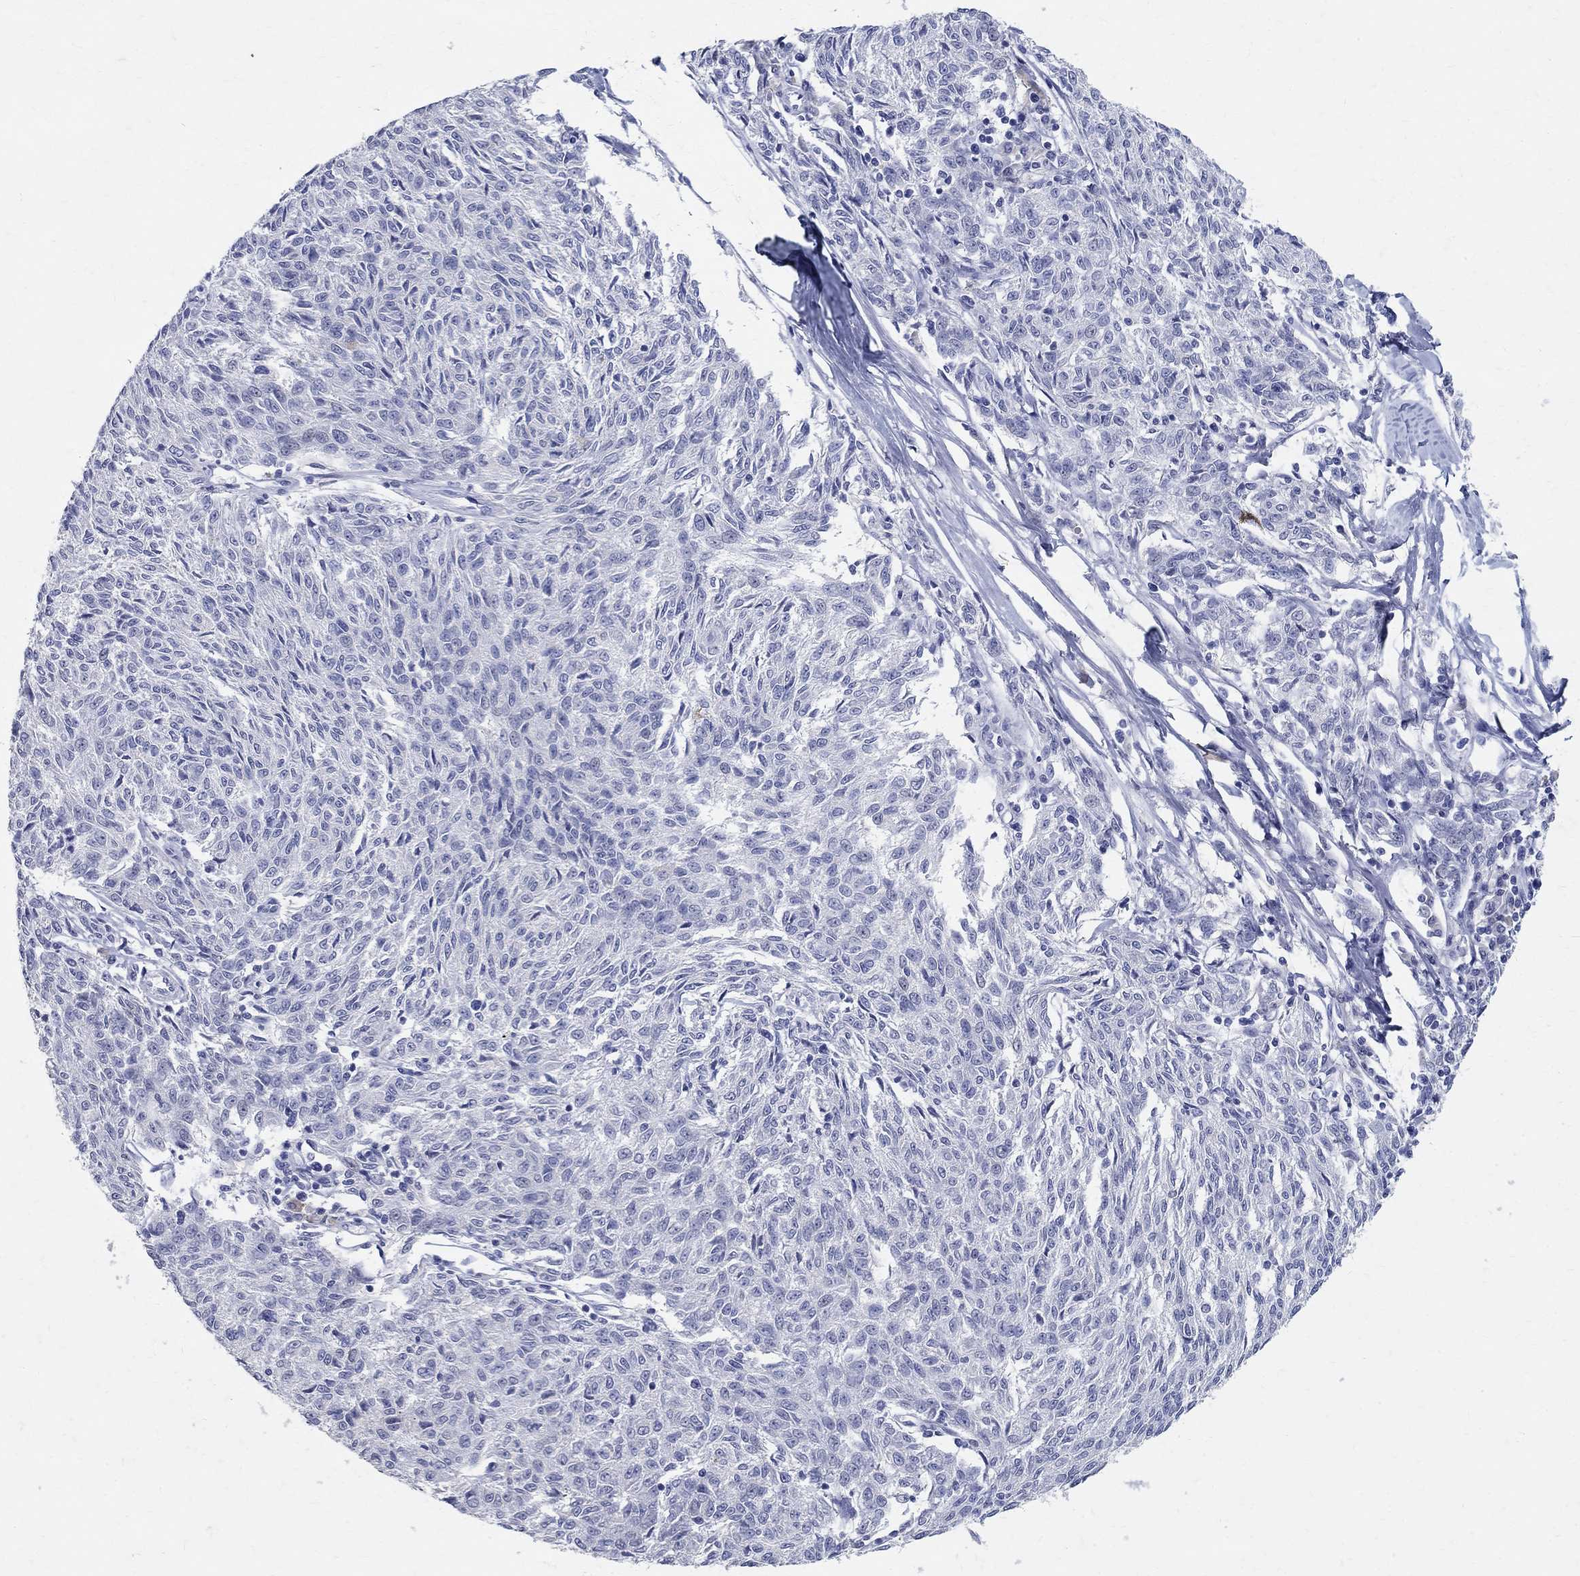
{"staining": {"intensity": "negative", "quantity": "none", "location": "none"}, "tissue": "melanoma", "cell_type": "Tumor cells", "image_type": "cancer", "snomed": [{"axis": "morphology", "description": "Malignant melanoma, NOS"}, {"axis": "topography", "description": "Skin"}], "caption": "This photomicrograph is of melanoma stained with immunohistochemistry to label a protein in brown with the nuclei are counter-stained blue. There is no positivity in tumor cells.", "gene": "SOX2", "patient": {"sex": "female", "age": 72}}